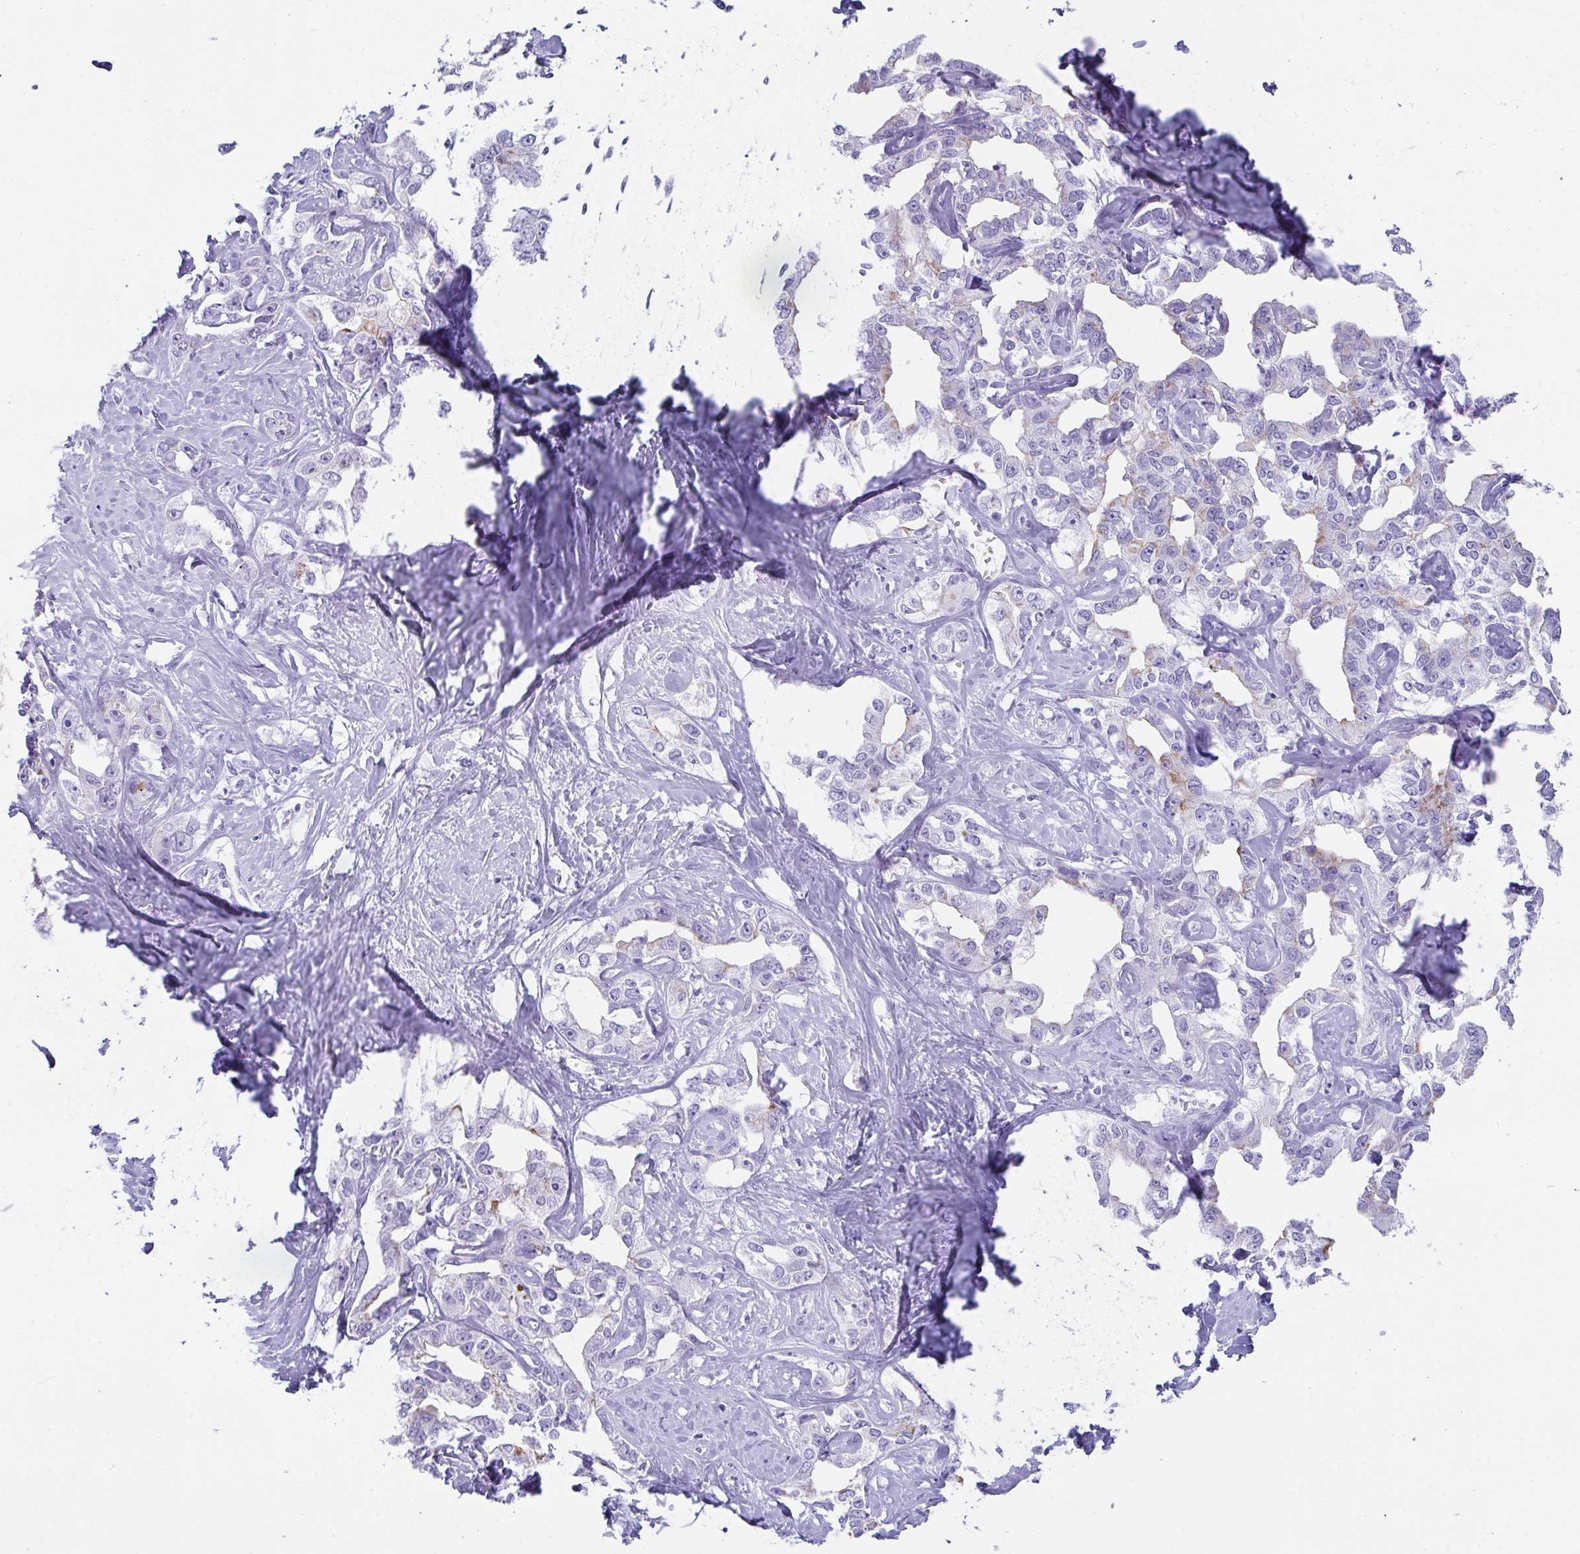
{"staining": {"intensity": "weak", "quantity": "<25%", "location": "cytoplasmic/membranous"}, "tissue": "liver cancer", "cell_type": "Tumor cells", "image_type": "cancer", "snomed": [{"axis": "morphology", "description": "Cholangiocarcinoma"}, {"axis": "topography", "description": "Liver"}], "caption": "Human cholangiocarcinoma (liver) stained for a protein using IHC reveals no positivity in tumor cells.", "gene": "RASL10A", "patient": {"sex": "male", "age": 59}}